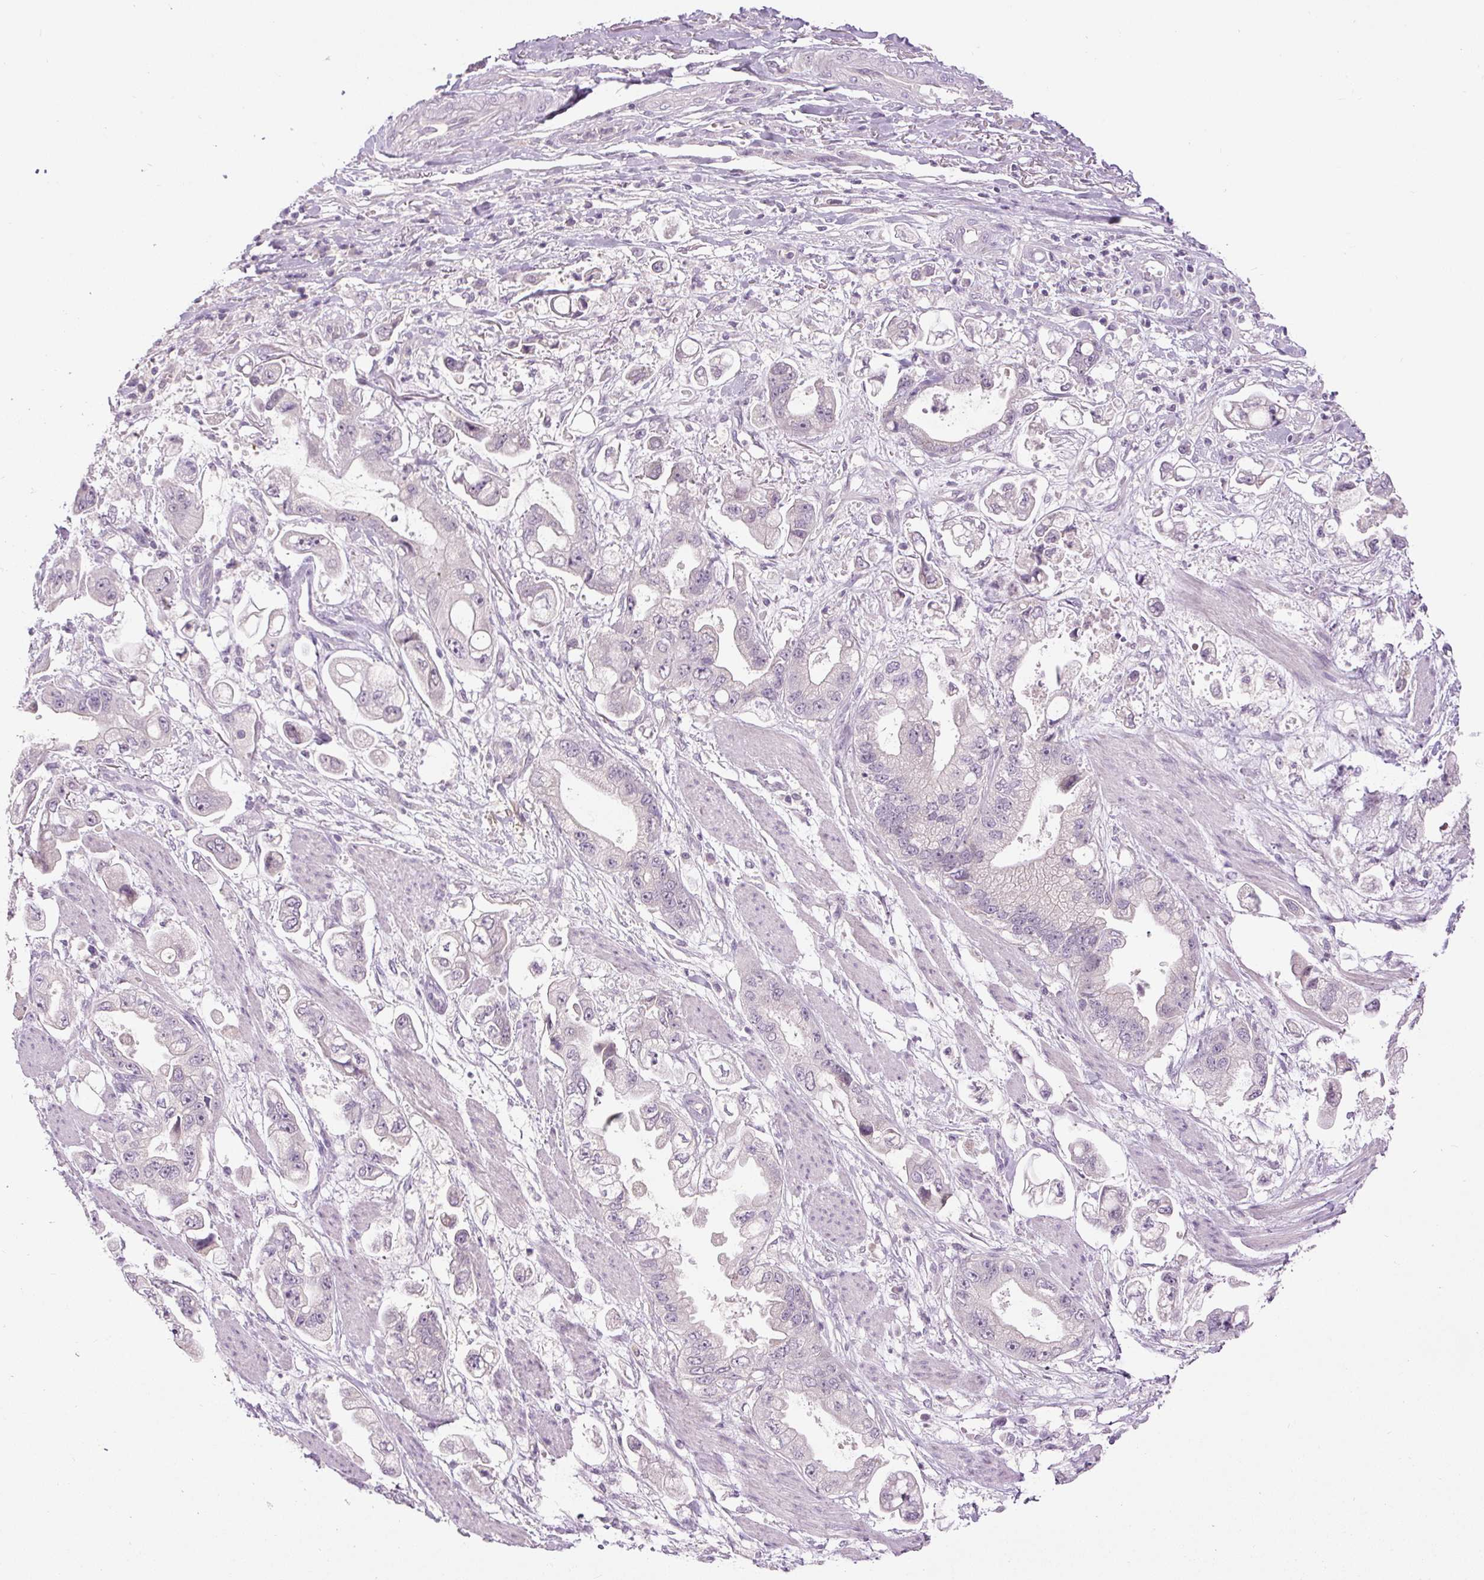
{"staining": {"intensity": "negative", "quantity": "none", "location": "none"}, "tissue": "stomach cancer", "cell_type": "Tumor cells", "image_type": "cancer", "snomed": [{"axis": "morphology", "description": "Adenocarcinoma, NOS"}, {"axis": "topography", "description": "Stomach"}], "caption": "This is an immunohistochemistry image of human stomach cancer (adenocarcinoma). There is no expression in tumor cells.", "gene": "FABP7", "patient": {"sex": "male", "age": 62}}